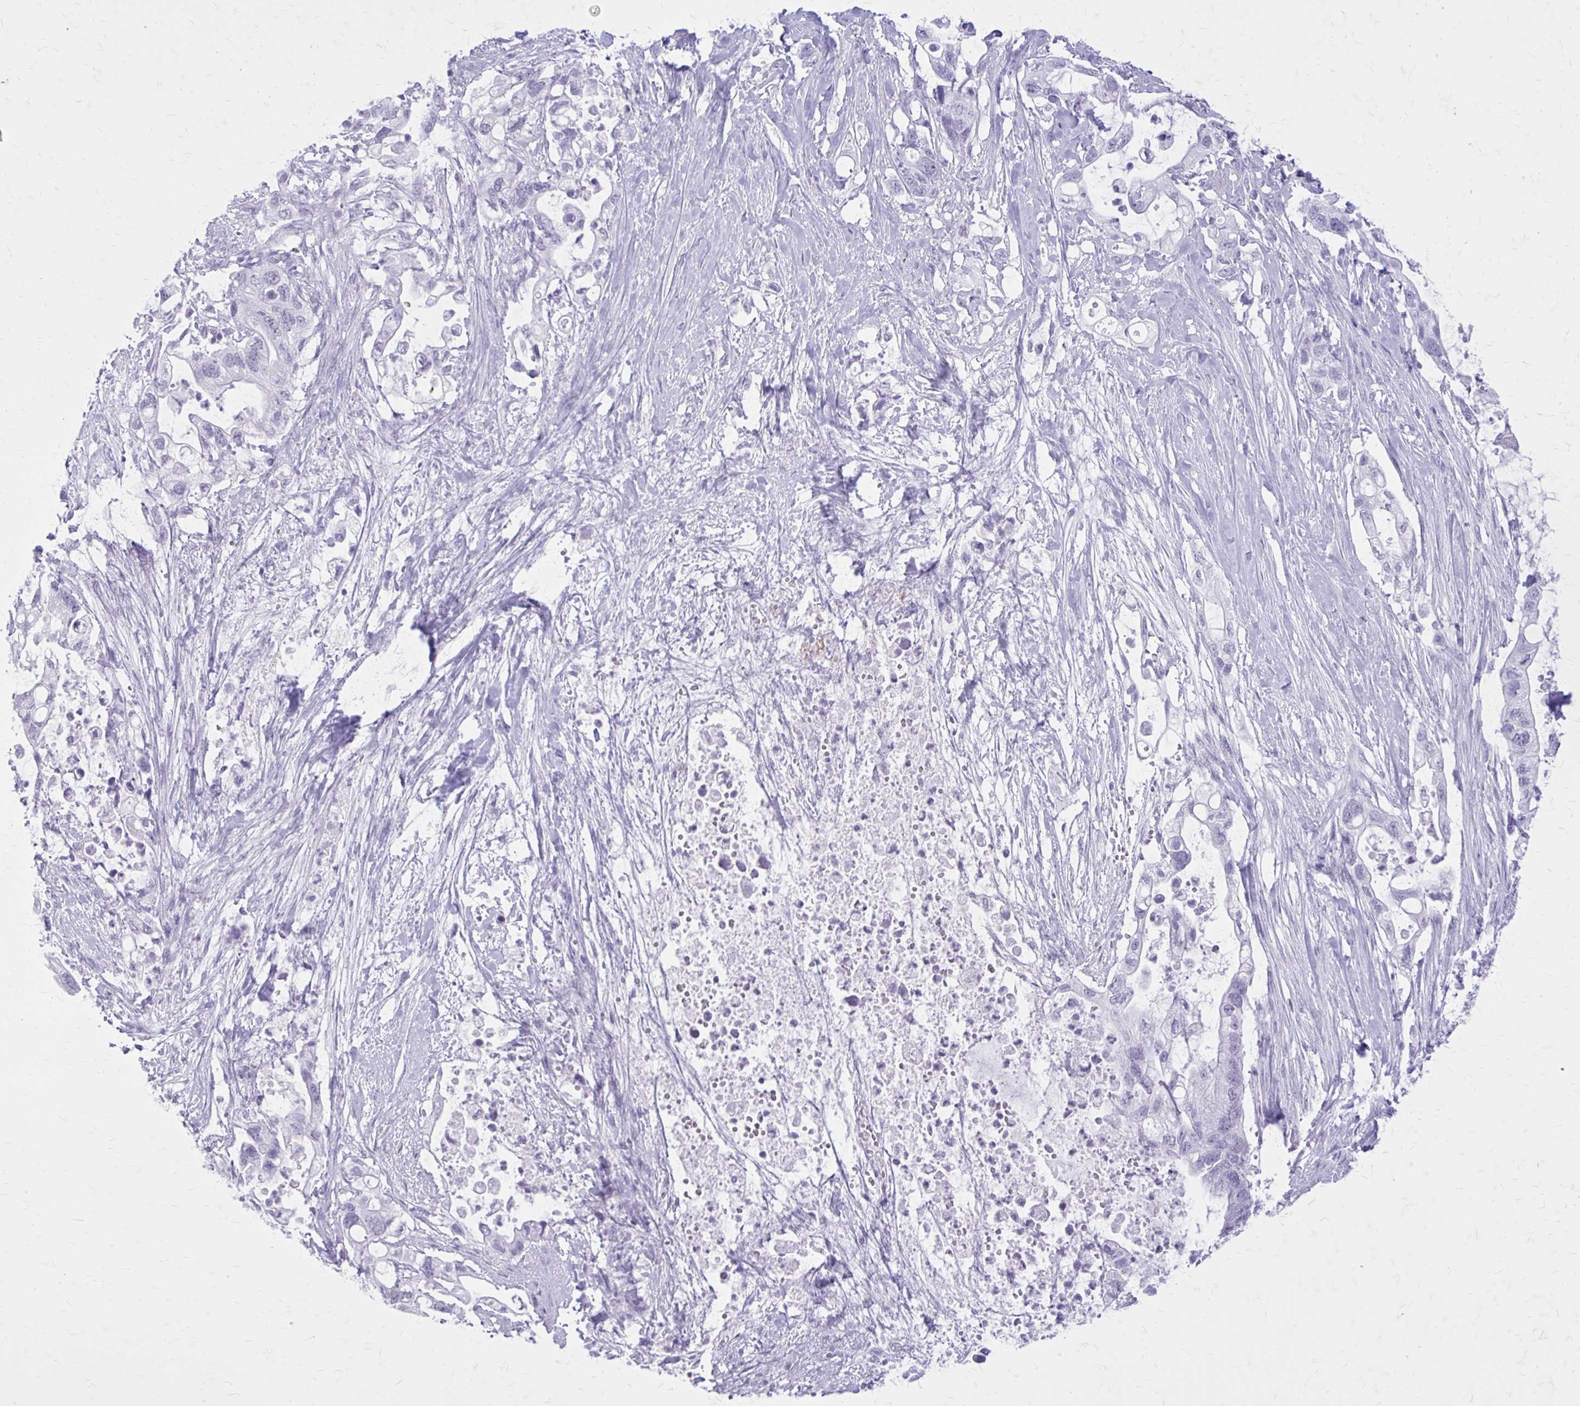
{"staining": {"intensity": "negative", "quantity": "none", "location": "none"}, "tissue": "pancreatic cancer", "cell_type": "Tumor cells", "image_type": "cancer", "snomed": [{"axis": "morphology", "description": "Adenocarcinoma, NOS"}, {"axis": "topography", "description": "Pancreas"}], "caption": "Adenocarcinoma (pancreatic) was stained to show a protein in brown. There is no significant positivity in tumor cells.", "gene": "GAD1", "patient": {"sex": "female", "age": 72}}